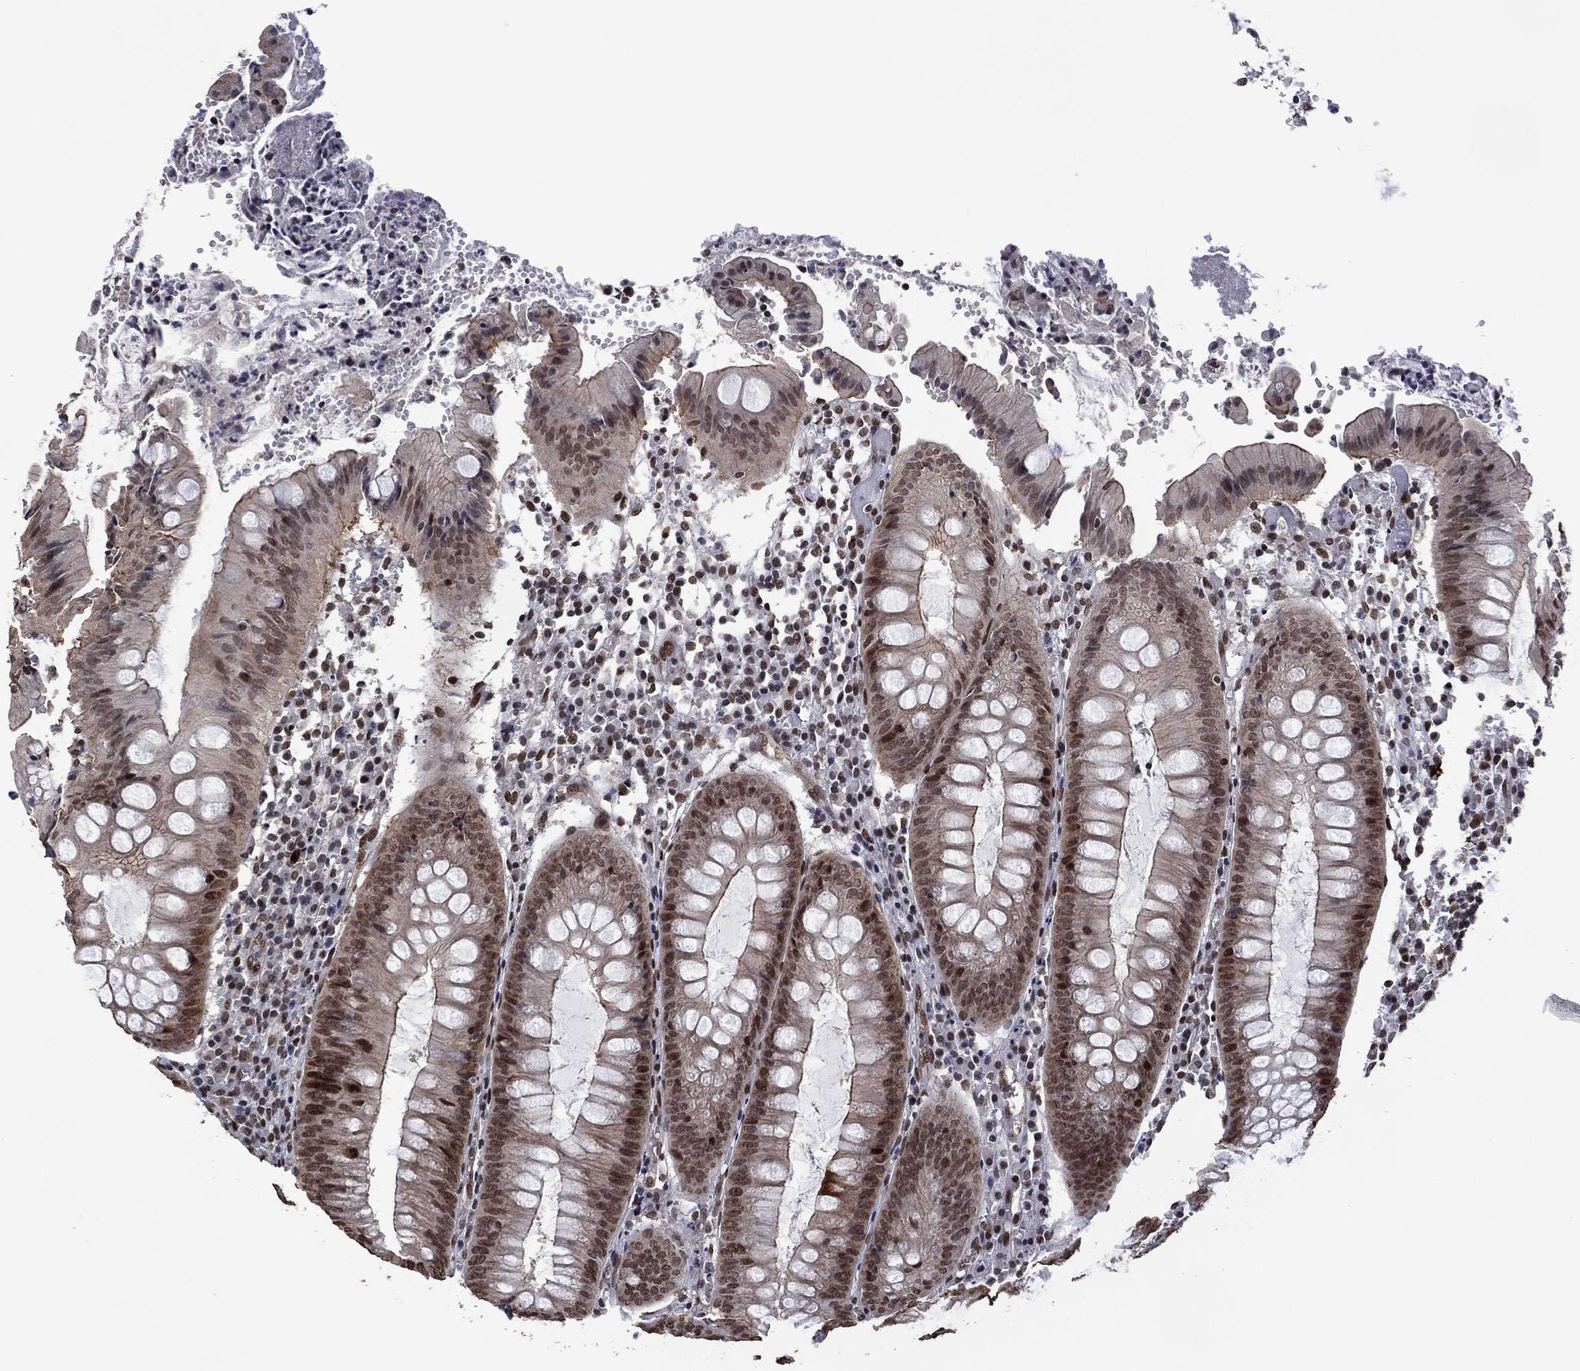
{"staining": {"intensity": "moderate", "quantity": "<25%", "location": "nuclear"}, "tissue": "appendix", "cell_type": "Glandular cells", "image_type": "normal", "snomed": [{"axis": "morphology", "description": "Normal tissue, NOS"}, {"axis": "morphology", "description": "Inflammation, NOS"}, {"axis": "topography", "description": "Appendix"}], "caption": "DAB immunohistochemical staining of benign human appendix exhibits moderate nuclear protein expression in about <25% of glandular cells. (DAB IHC with brightfield microscopy, high magnification).", "gene": "EHMT1", "patient": {"sex": "male", "age": 16}}